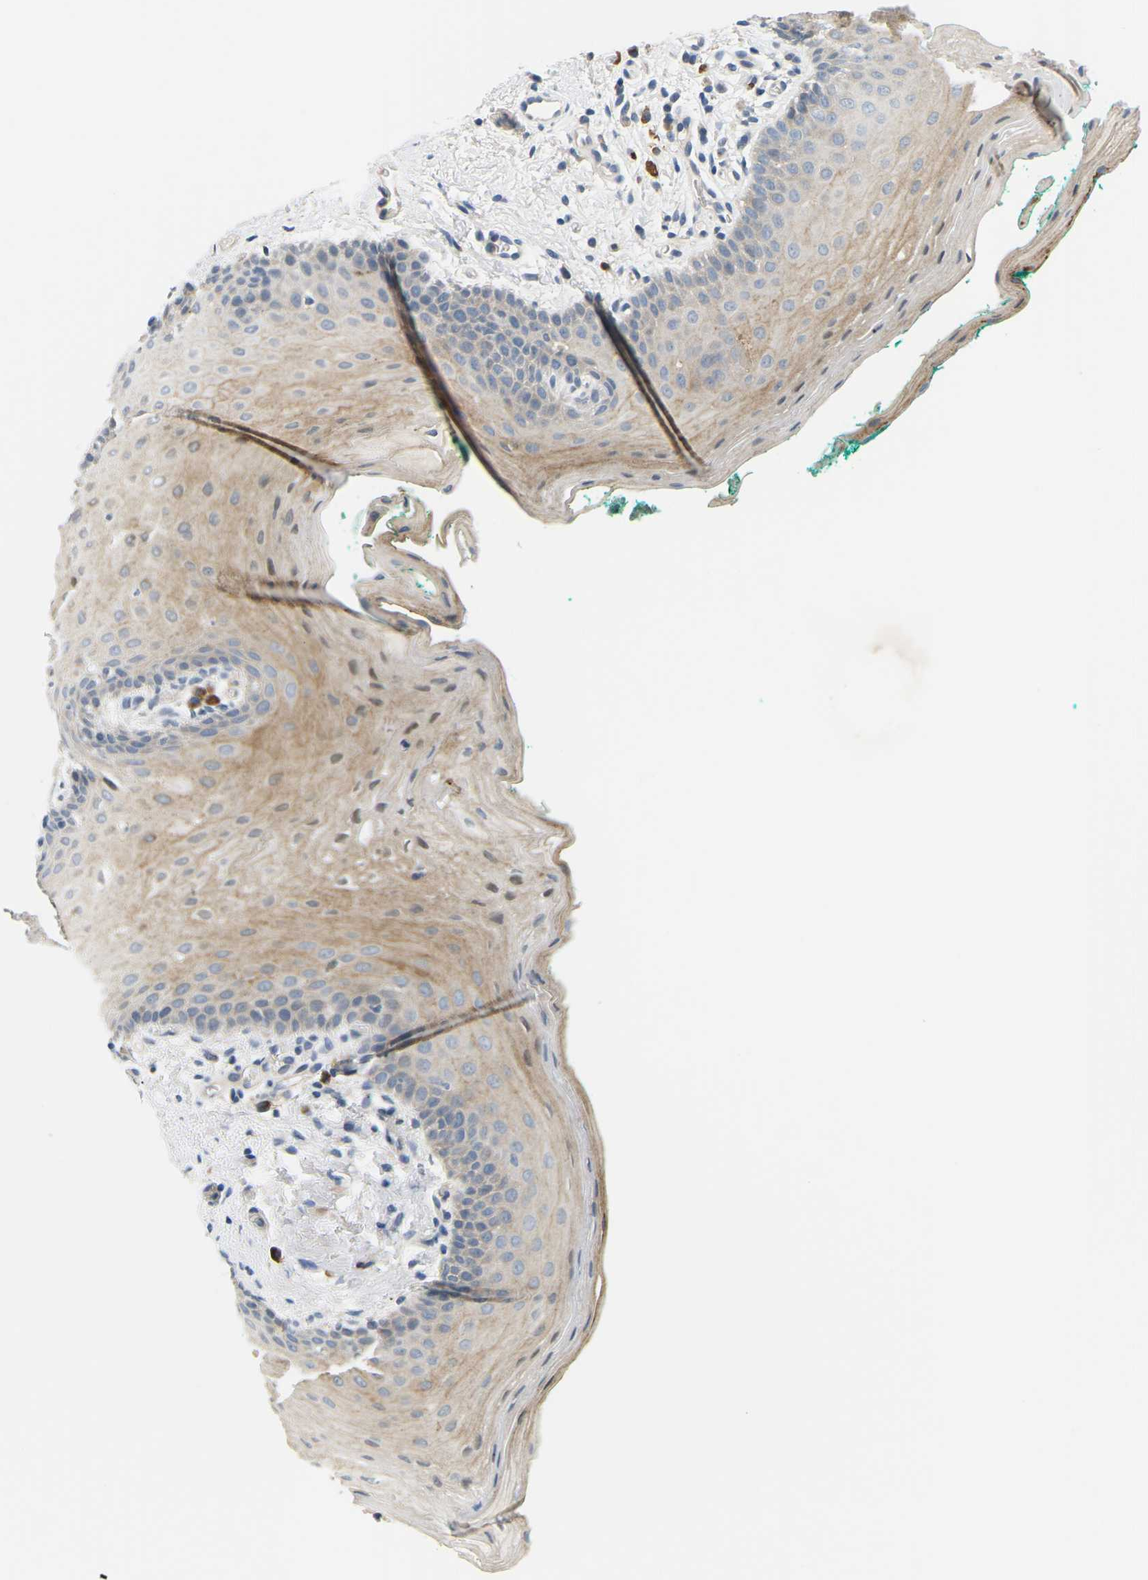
{"staining": {"intensity": "moderate", "quantity": "<25%", "location": "cytoplasmic/membranous"}, "tissue": "oral mucosa", "cell_type": "Squamous epithelial cells", "image_type": "normal", "snomed": [{"axis": "morphology", "description": "Normal tissue, NOS"}, {"axis": "topography", "description": "Oral tissue"}], "caption": "There is low levels of moderate cytoplasmic/membranous positivity in squamous epithelial cells of normal oral mucosa, as demonstrated by immunohistochemical staining (brown color).", "gene": "EVA1C", "patient": {"sex": "male", "age": 58}}